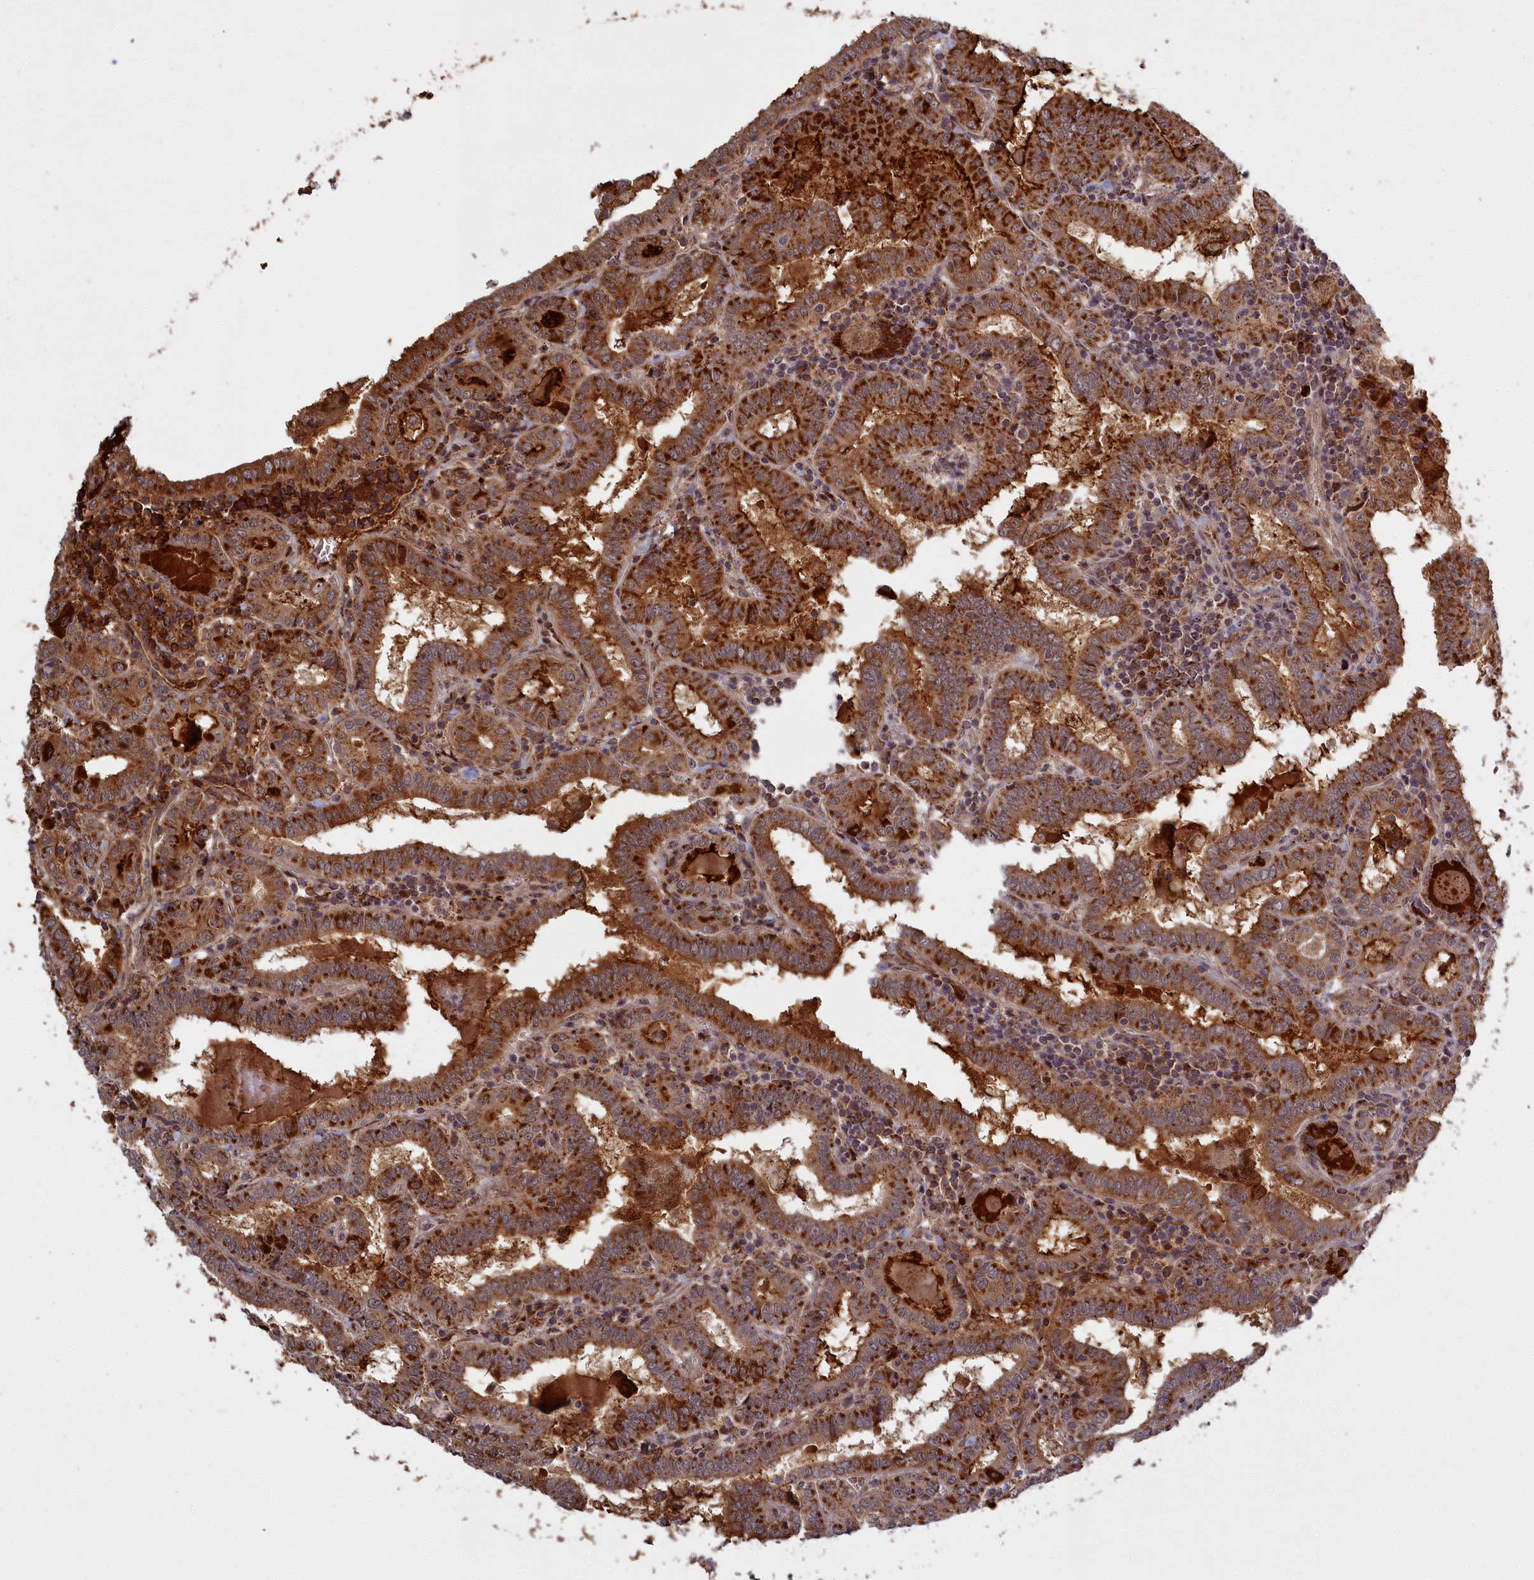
{"staining": {"intensity": "strong", "quantity": ">75%", "location": "cytoplasmic/membranous"}, "tissue": "thyroid cancer", "cell_type": "Tumor cells", "image_type": "cancer", "snomed": [{"axis": "morphology", "description": "Papillary adenocarcinoma, NOS"}, {"axis": "topography", "description": "Thyroid gland"}], "caption": "Immunohistochemical staining of thyroid cancer displays strong cytoplasmic/membranous protein positivity in about >75% of tumor cells. The staining is performed using DAB (3,3'-diaminobenzidine) brown chromogen to label protein expression. The nuclei are counter-stained blue using hematoxylin.", "gene": "PLA2G10", "patient": {"sex": "female", "age": 72}}